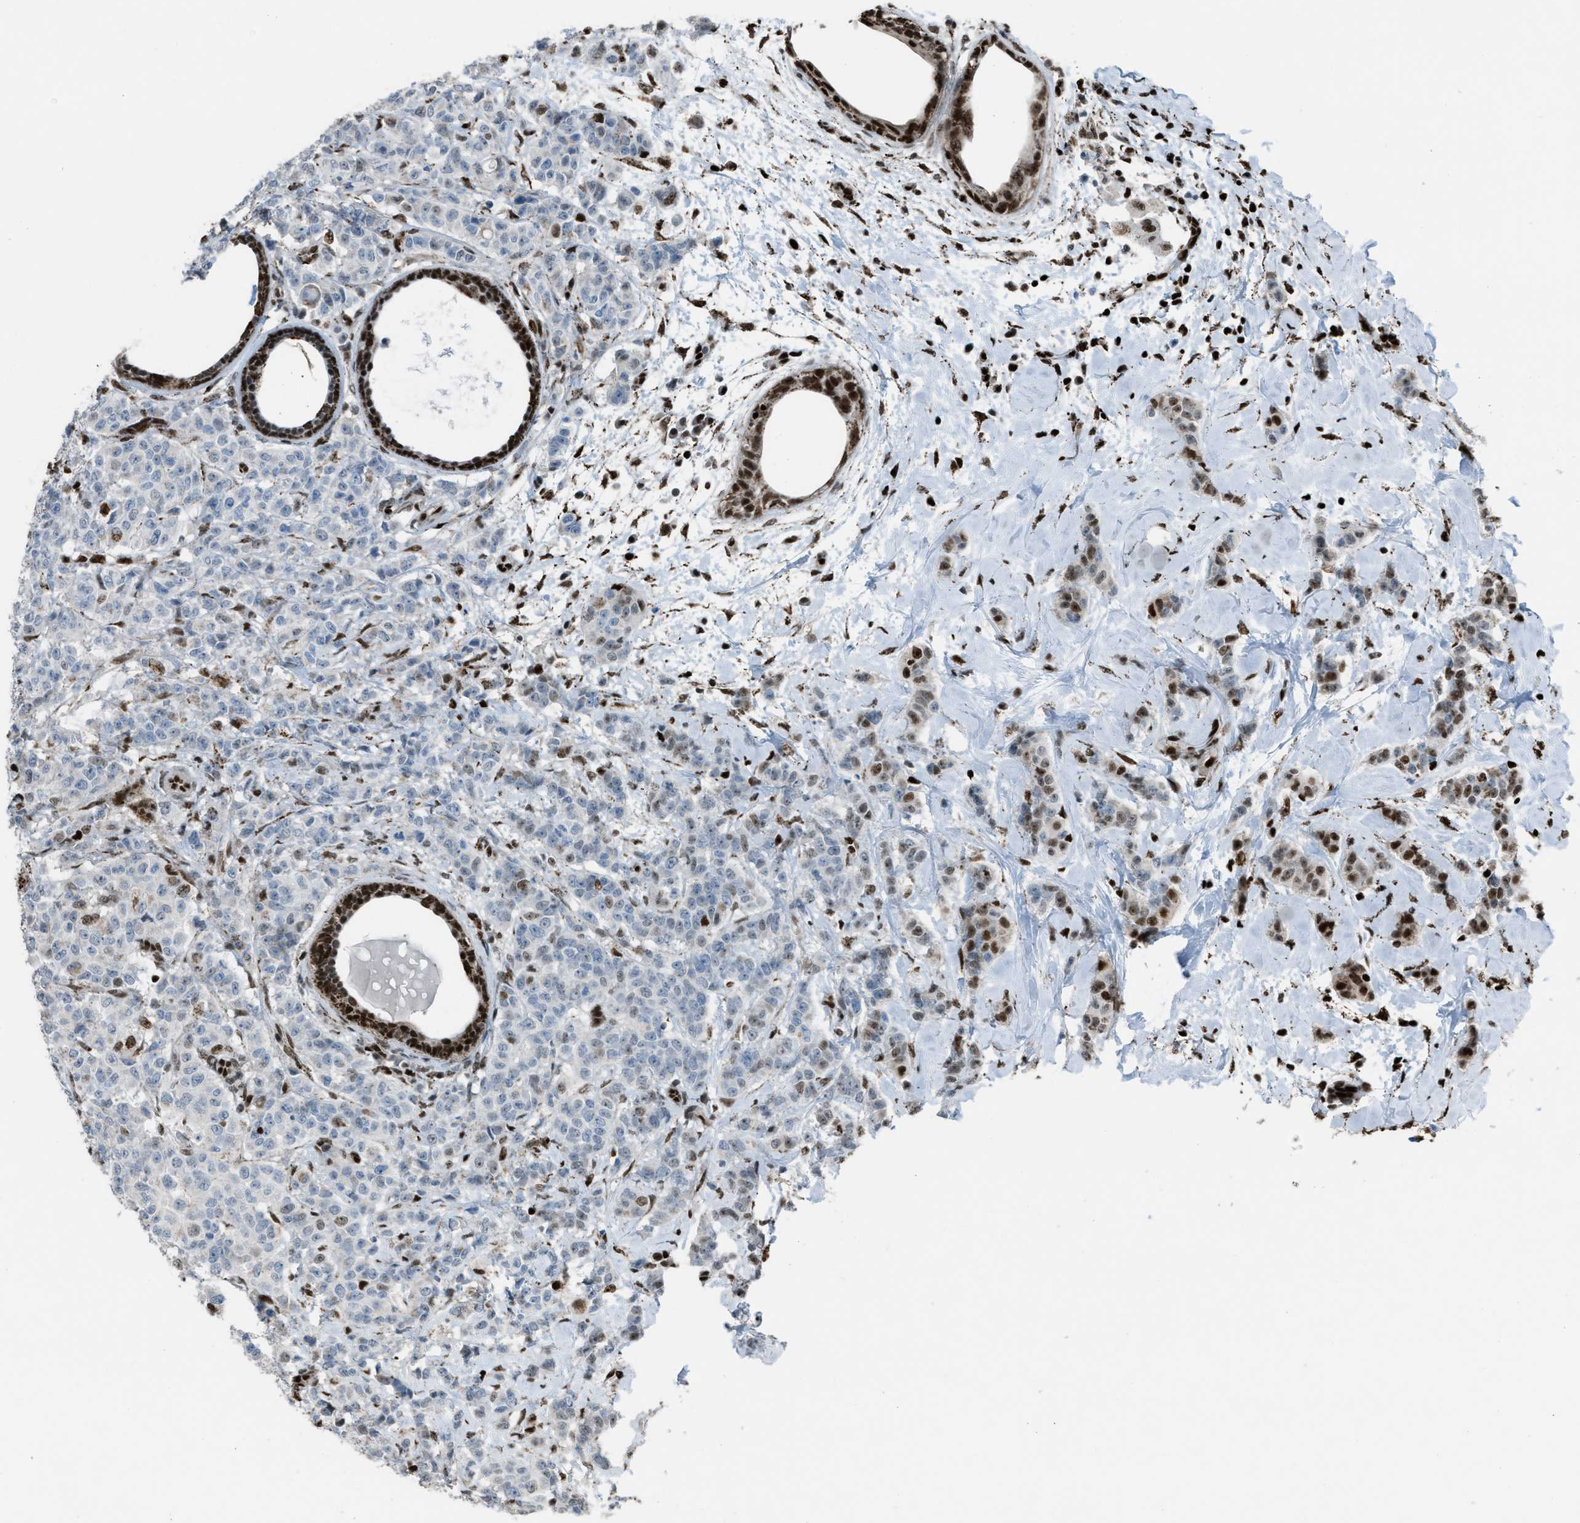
{"staining": {"intensity": "strong", "quantity": "<25%", "location": "nuclear"}, "tissue": "breast cancer", "cell_type": "Tumor cells", "image_type": "cancer", "snomed": [{"axis": "morphology", "description": "Normal tissue, NOS"}, {"axis": "morphology", "description": "Duct carcinoma"}, {"axis": "topography", "description": "Breast"}], "caption": "Protein staining of infiltrating ductal carcinoma (breast) tissue displays strong nuclear positivity in approximately <25% of tumor cells. (Brightfield microscopy of DAB IHC at high magnification).", "gene": "SLFN5", "patient": {"sex": "female", "age": 40}}